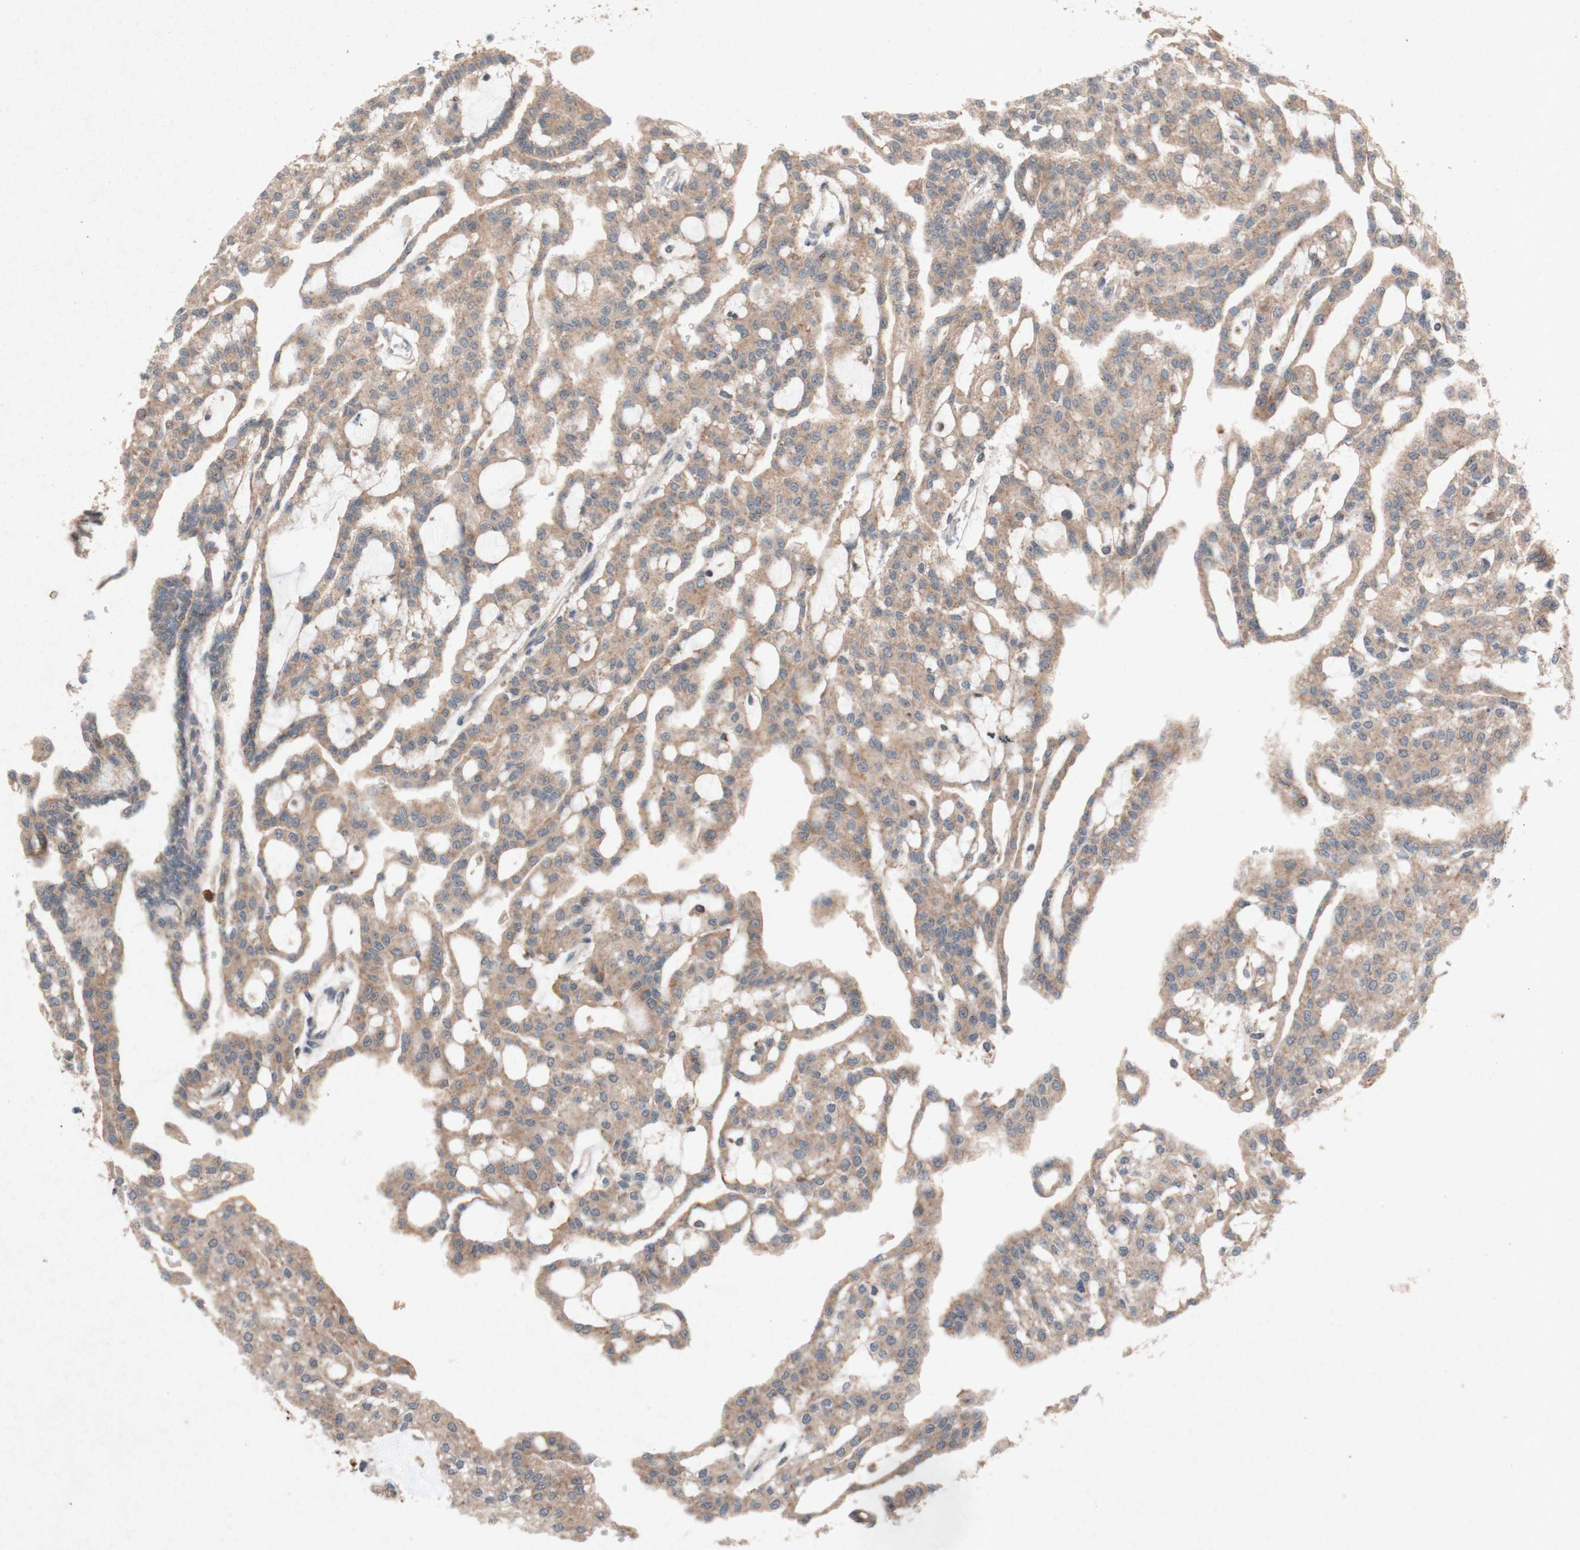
{"staining": {"intensity": "moderate", "quantity": ">75%", "location": "cytoplasmic/membranous"}, "tissue": "renal cancer", "cell_type": "Tumor cells", "image_type": "cancer", "snomed": [{"axis": "morphology", "description": "Adenocarcinoma, NOS"}, {"axis": "topography", "description": "Kidney"}], "caption": "About >75% of tumor cells in adenocarcinoma (renal) exhibit moderate cytoplasmic/membranous protein expression as visualized by brown immunohistochemical staining.", "gene": "ATP6V1F", "patient": {"sex": "male", "age": 63}}